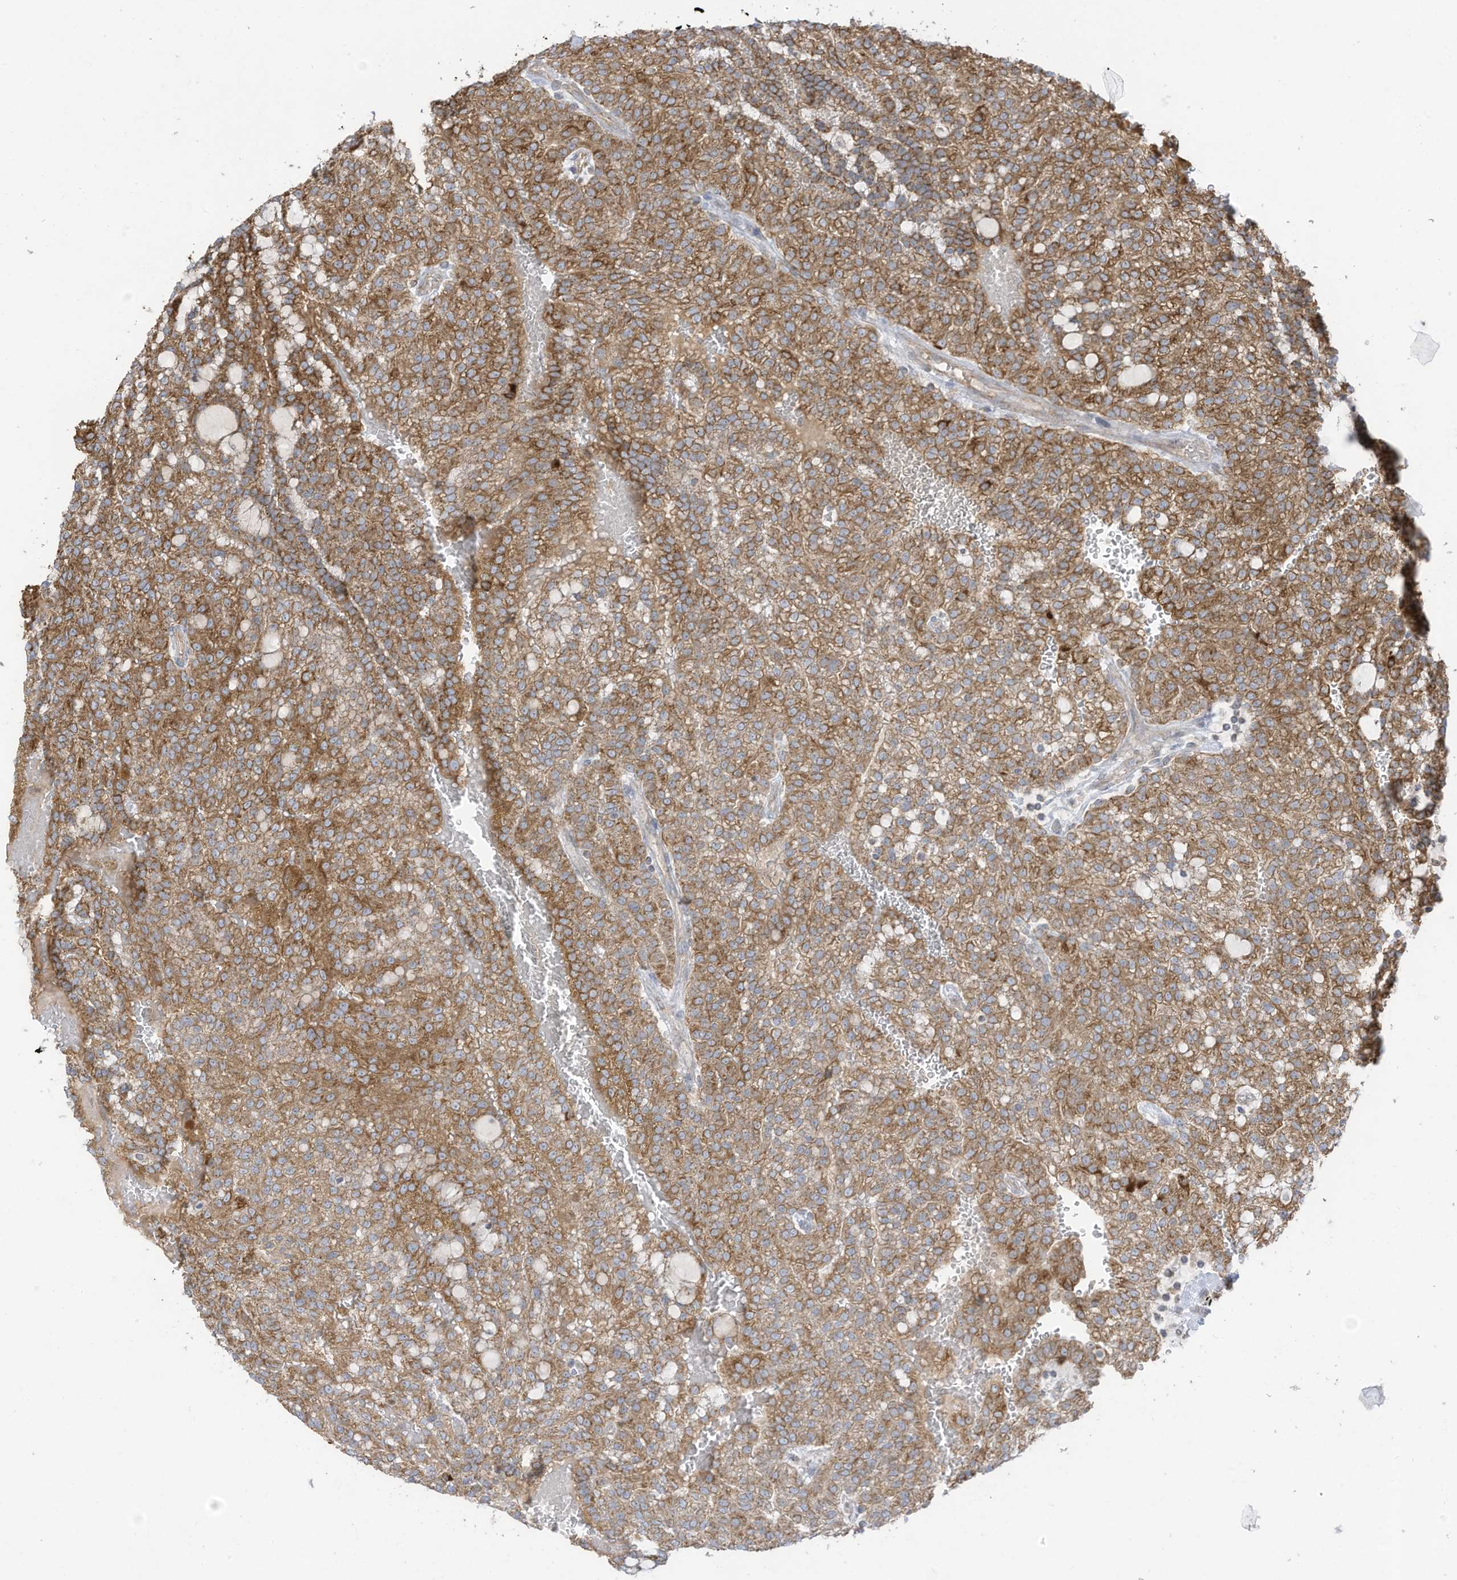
{"staining": {"intensity": "moderate", "quantity": ">75%", "location": "cytoplasmic/membranous"}, "tissue": "renal cancer", "cell_type": "Tumor cells", "image_type": "cancer", "snomed": [{"axis": "morphology", "description": "Adenocarcinoma, NOS"}, {"axis": "topography", "description": "Kidney"}], "caption": "DAB (3,3'-diaminobenzidine) immunohistochemical staining of human renal cancer (adenocarcinoma) shows moderate cytoplasmic/membranous protein staining in approximately >75% of tumor cells. The protein of interest is stained brown, and the nuclei are stained in blue (DAB (3,3'-diaminobenzidine) IHC with brightfield microscopy, high magnification).", "gene": "CGAS", "patient": {"sex": "male", "age": 63}}